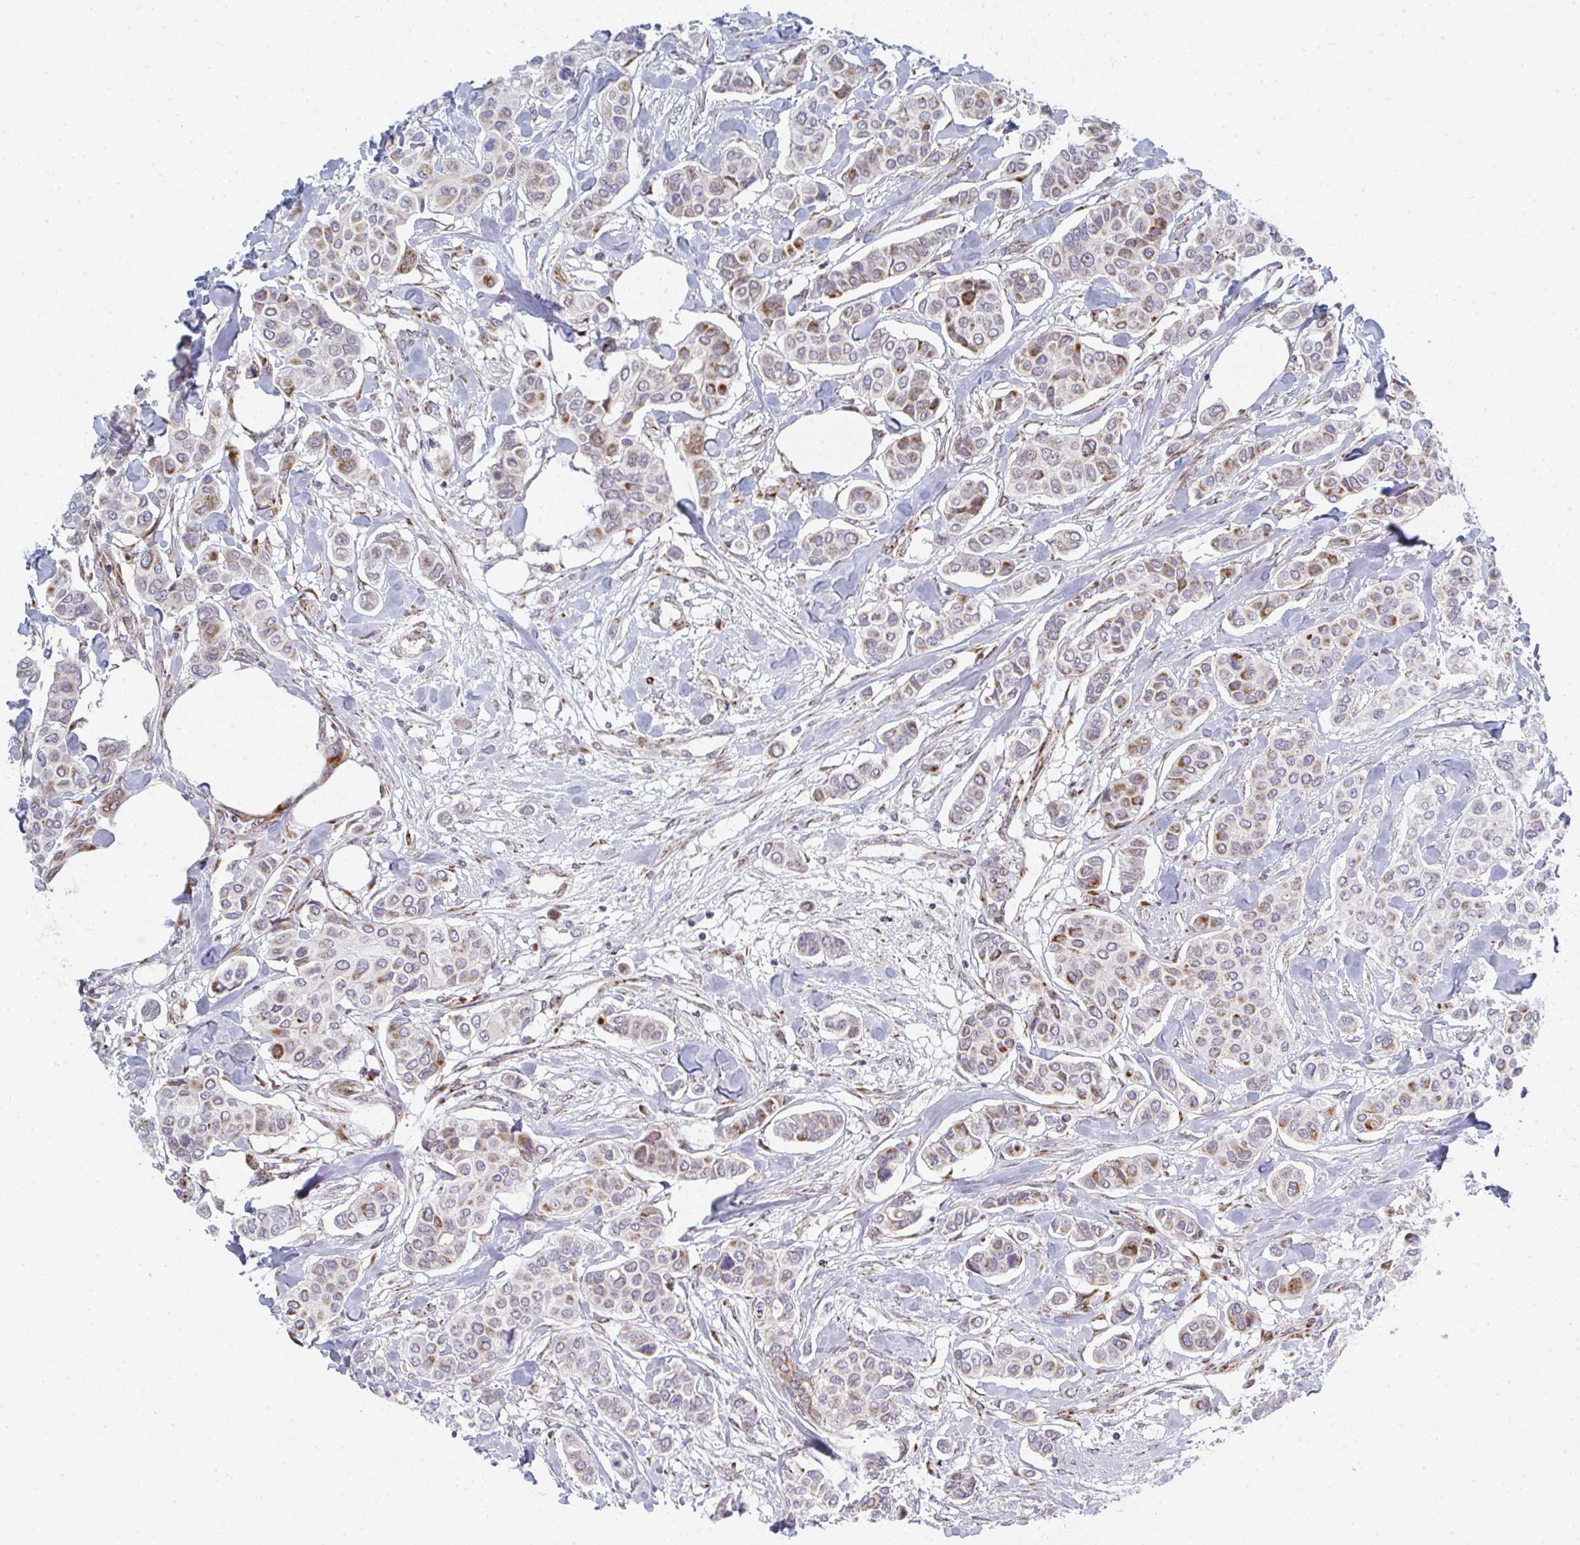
{"staining": {"intensity": "moderate", "quantity": "25%-75%", "location": "cytoplasmic/membranous"}, "tissue": "breast cancer", "cell_type": "Tumor cells", "image_type": "cancer", "snomed": [{"axis": "morphology", "description": "Lobular carcinoma"}, {"axis": "topography", "description": "Breast"}], "caption": "High-magnification brightfield microscopy of breast lobular carcinoma stained with DAB (3,3'-diaminobenzidine) (brown) and counterstained with hematoxylin (blue). tumor cells exhibit moderate cytoplasmic/membranous staining is appreciated in approximately25%-75% of cells.", "gene": "PRKCH", "patient": {"sex": "female", "age": 51}}